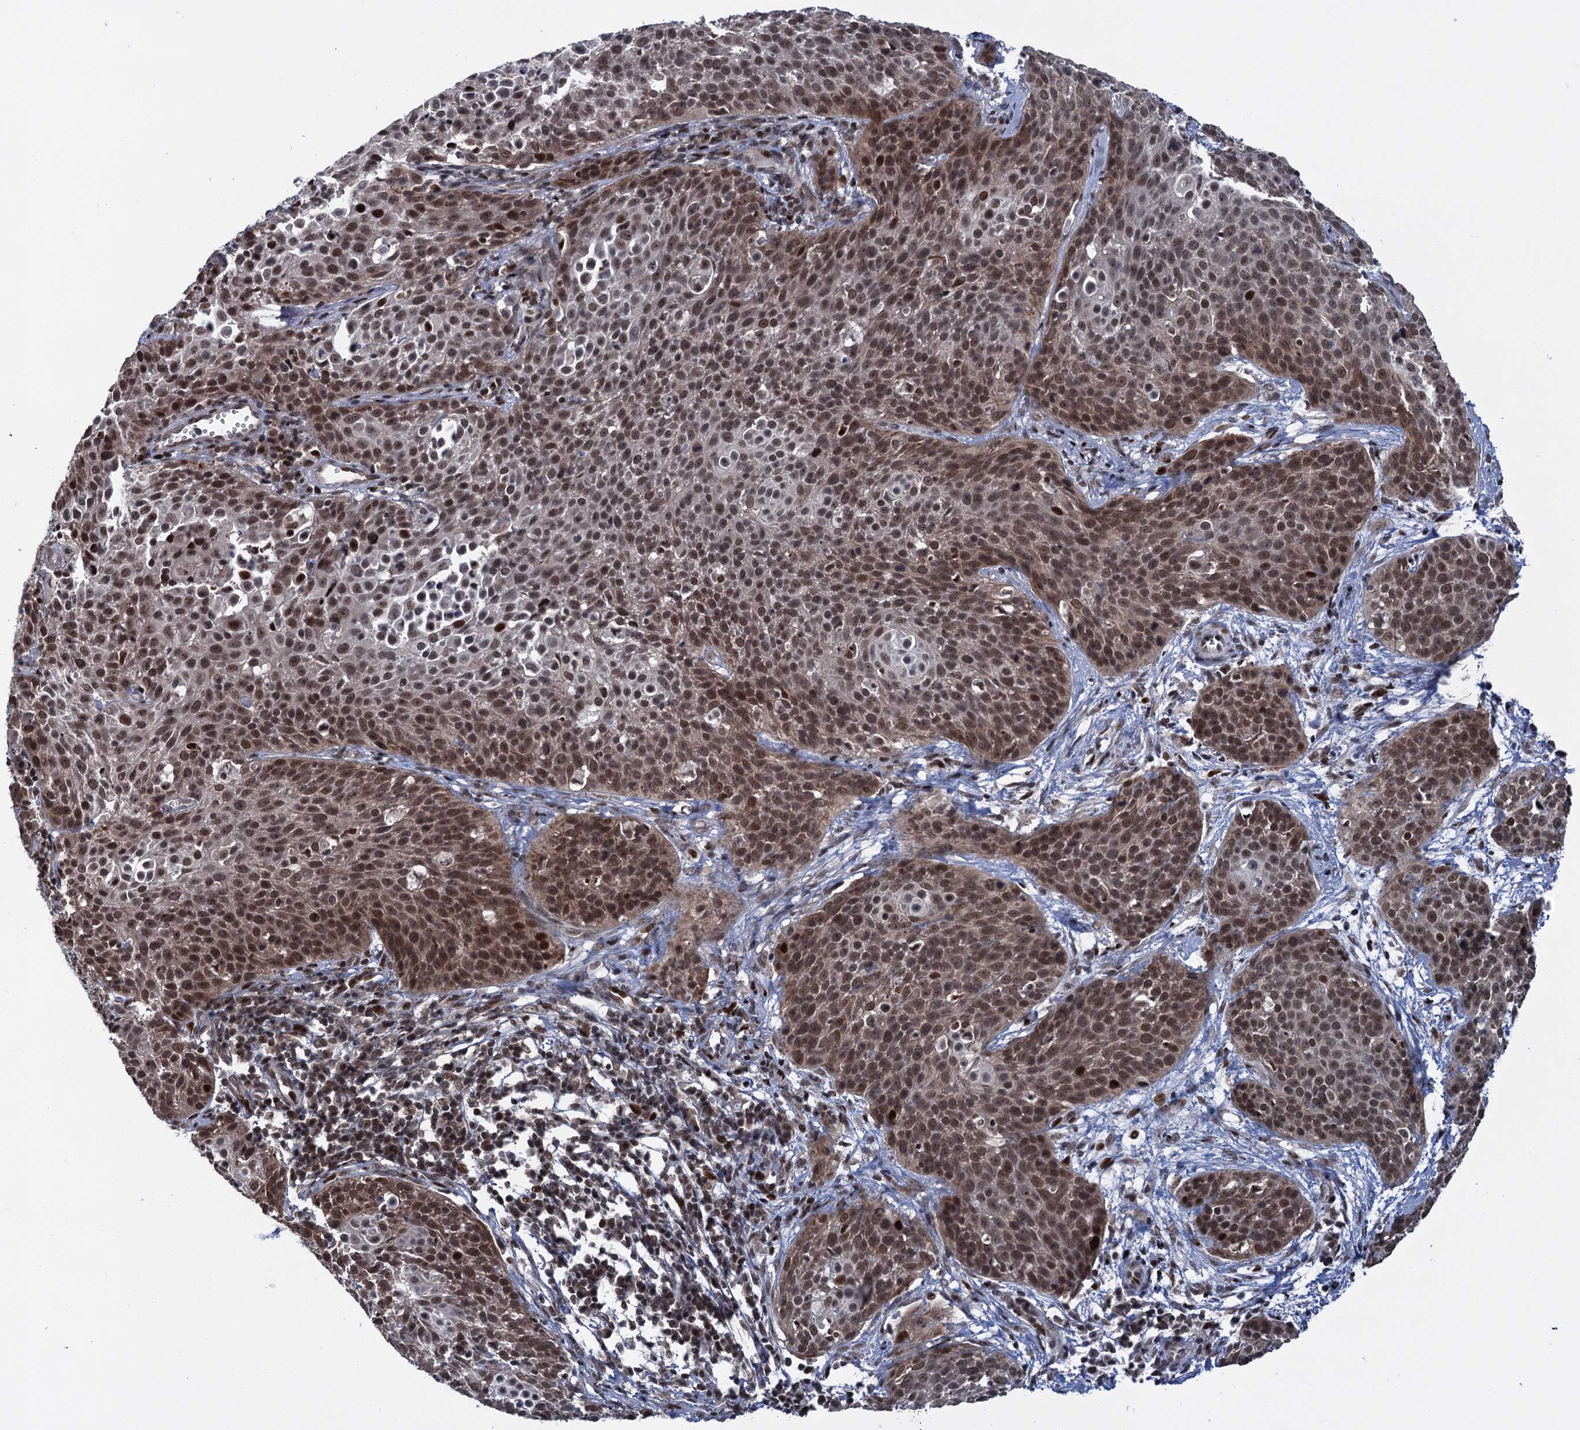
{"staining": {"intensity": "moderate", "quantity": ">75%", "location": "nuclear"}, "tissue": "cervical cancer", "cell_type": "Tumor cells", "image_type": "cancer", "snomed": [{"axis": "morphology", "description": "Squamous cell carcinoma, NOS"}, {"axis": "topography", "description": "Cervix"}], "caption": "Protein expression analysis of human cervical cancer reveals moderate nuclear expression in approximately >75% of tumor cells.", "gene": "ZNF169", "patient": {"sex": "female", "age": 38}}